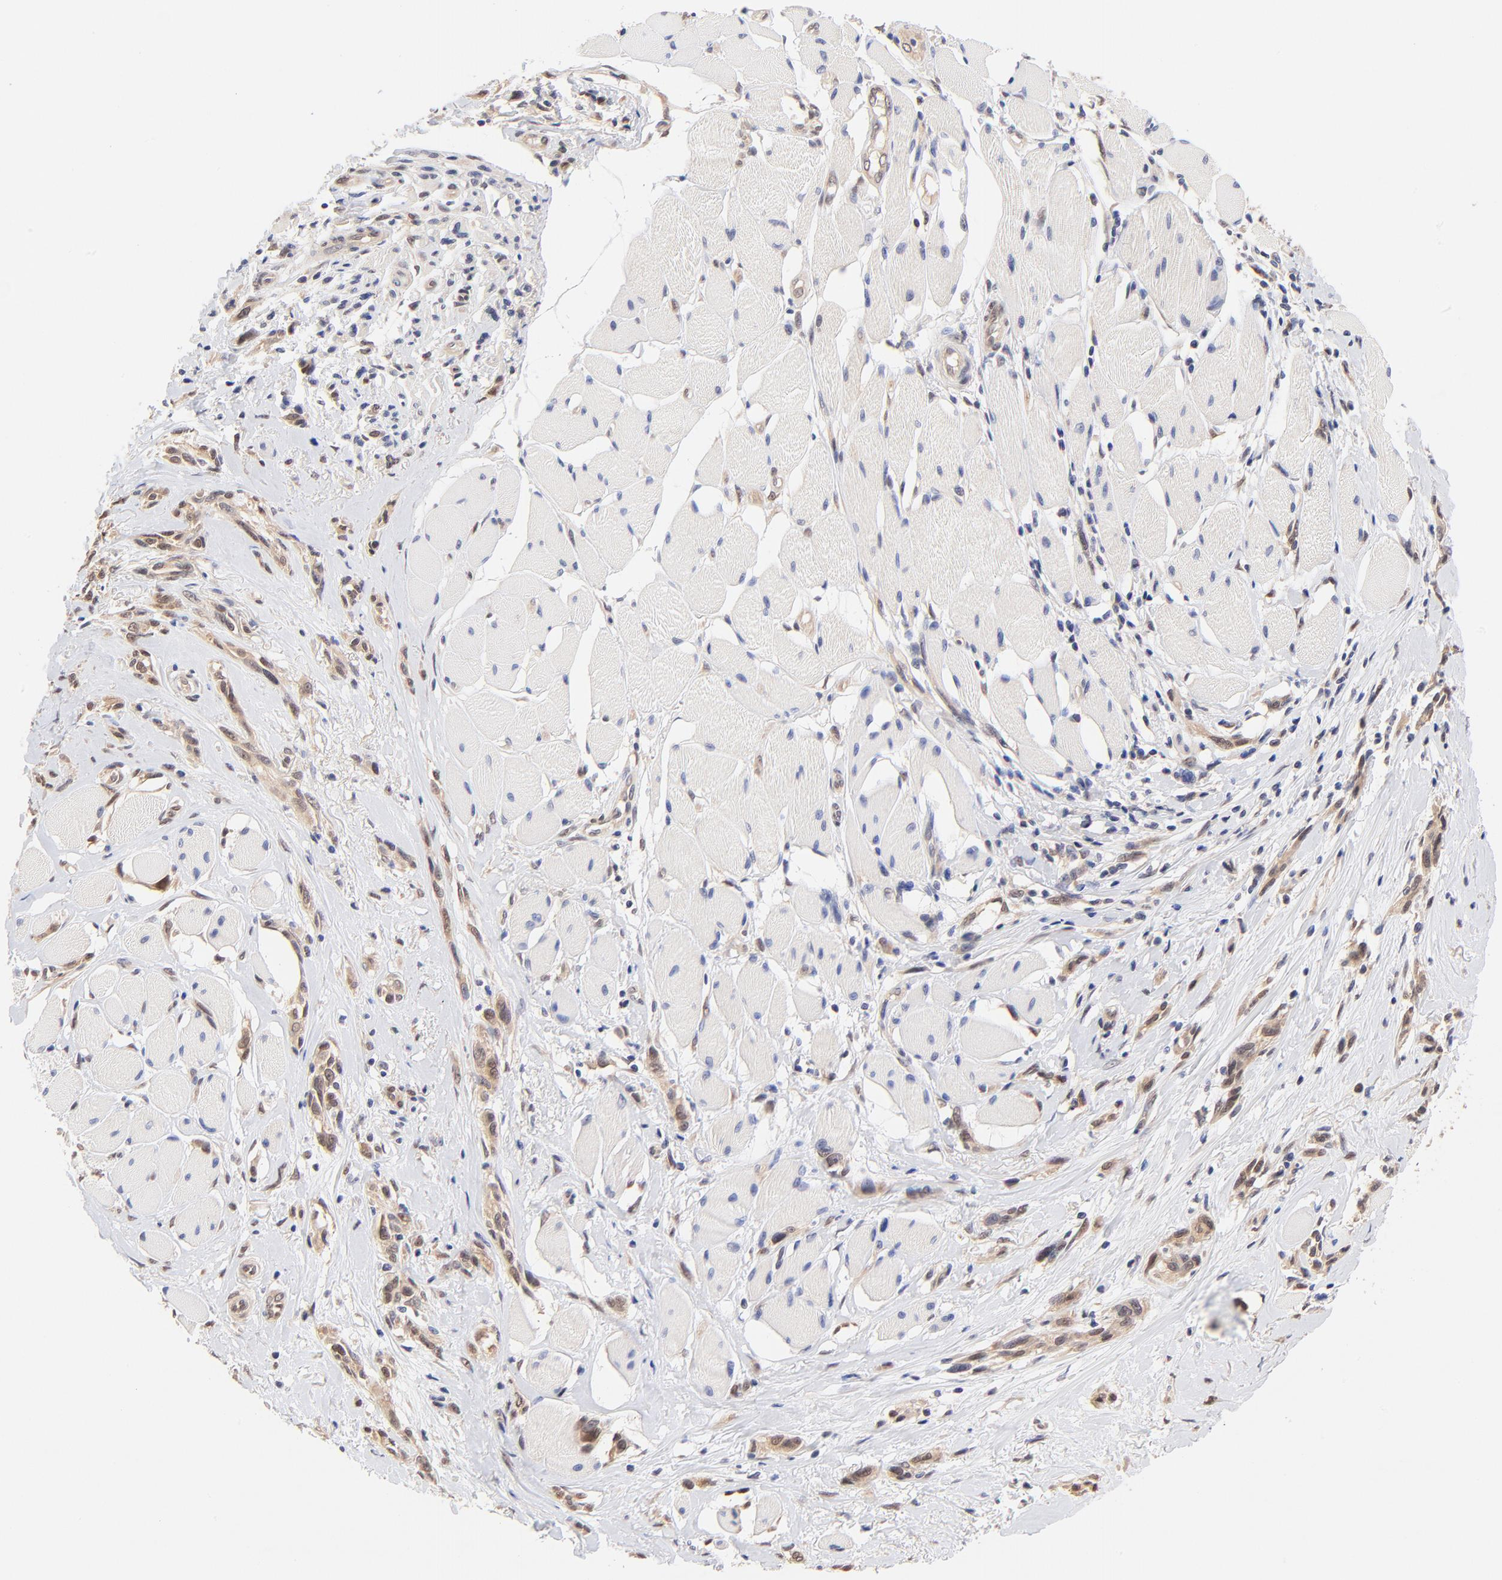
{"staining": {"intensity": "weak", "quantity": "25%-75%", "location": "cytoplasmic/membranous,nuclear"}, "tissue": "melanoma", "cell_type": "Tumor cells", "image_type": "cancer", "snomed": [{"axis": "morphology", "description": "Malignant melanoma, NOS"}, {"axis": "topography", "description": "Skin"}], "caption": "Protein expression analysis of malignant melanoma exhibits weak cytoplasmic/membranous and nuclear expression in approximately 25%-75% of tumor cells.", "gene": "TXNL1", "patient": {"sex": "male", "age": 91}}